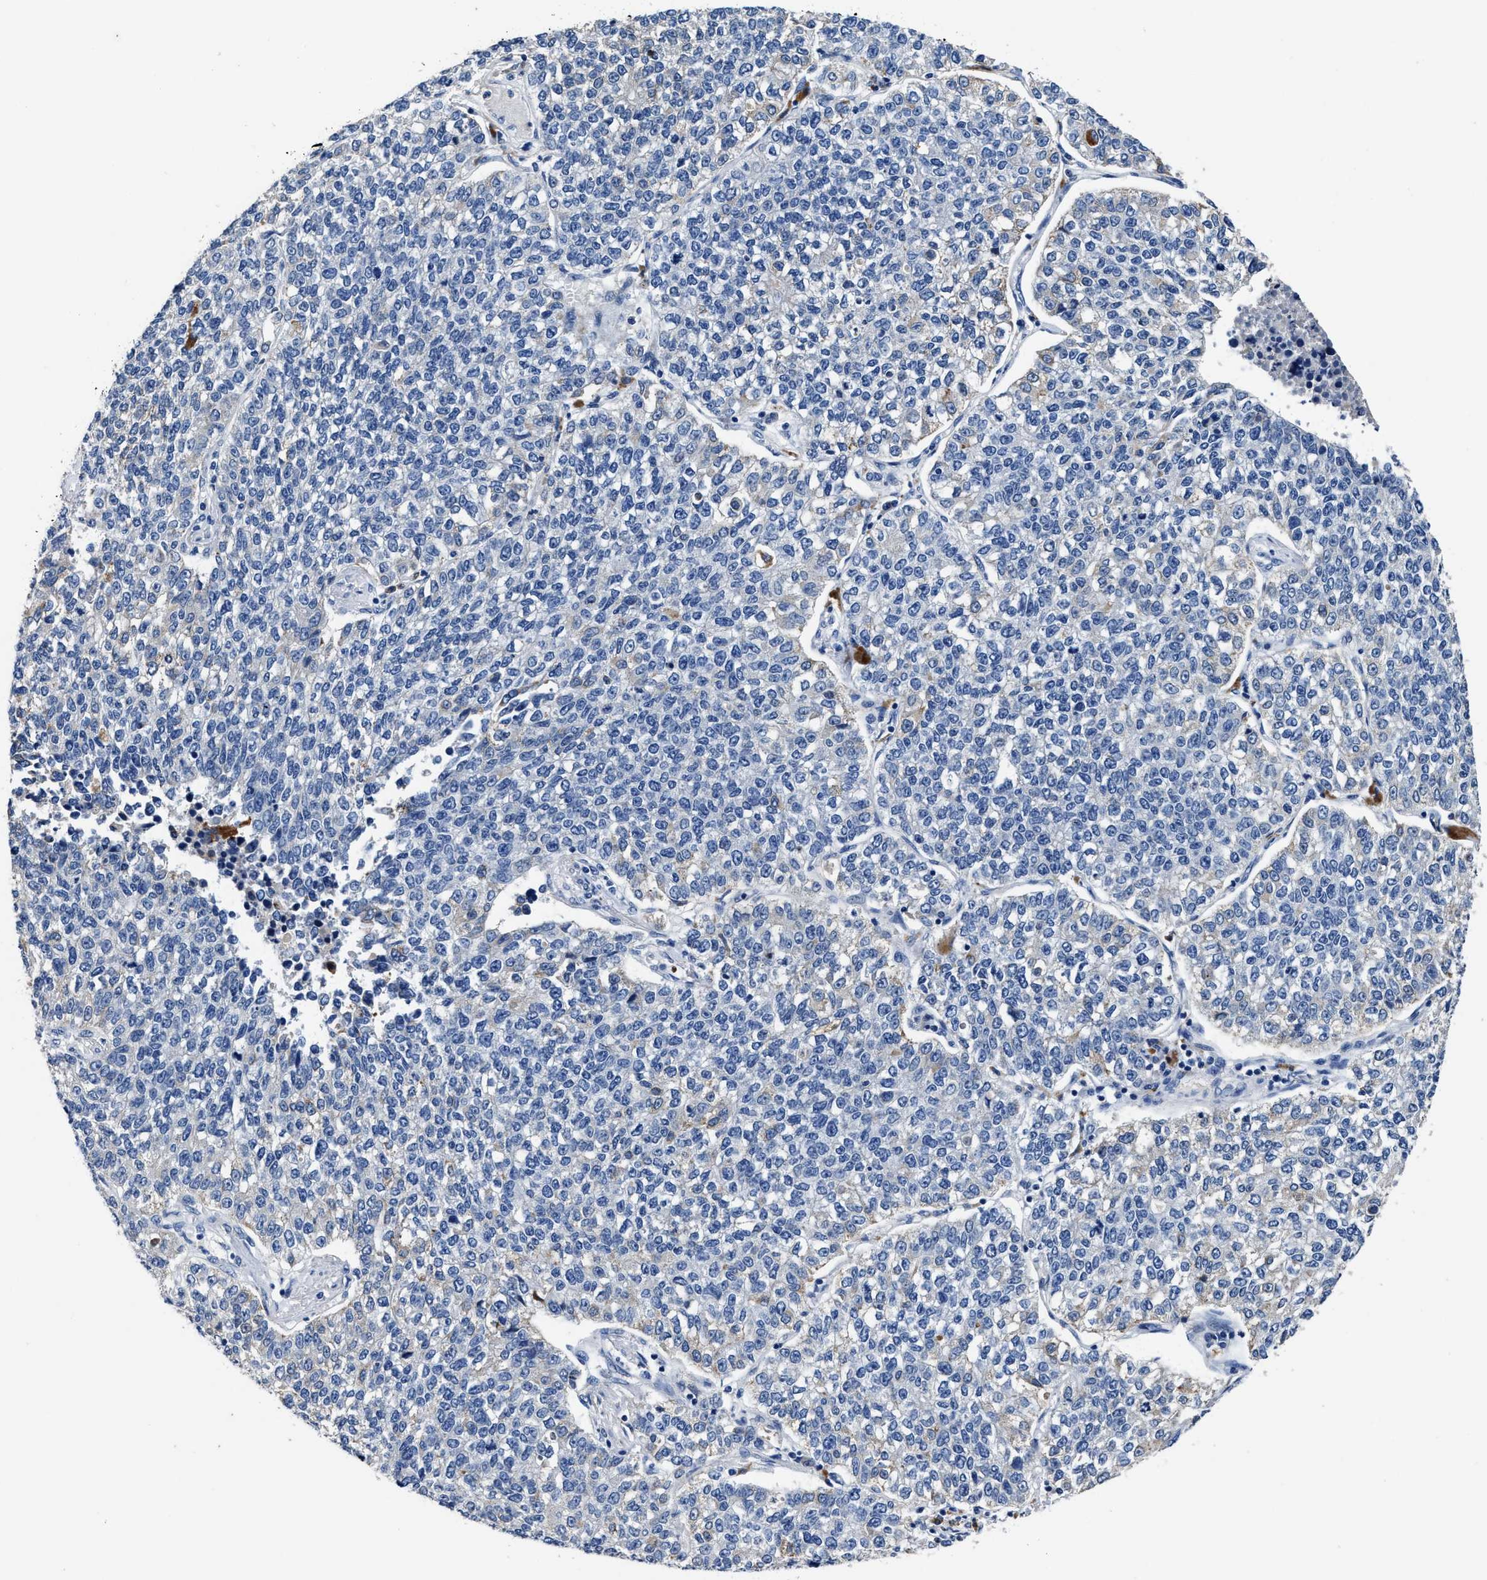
{"staining": {"intensity": "negative", "quantity": "none", "location": "none"}, "tissue": "lung cancer", "cell_type": "Tumor cells", "image_type": "cancer", "snomed": [{"axis": "morphology", "description": "Adenocarcinoma, NOS"}, {"axis": "topography", "description": "Lung"}], "caption": "This is a photomicrograph of IHC staining of lung adenocarcinoma, which shows no expression in tumor cells. (Immunohistochemistry, brightfield microscopy, high magnification).", "gene": "UBR4", "patient": {"sex": "male", "age": 49}}